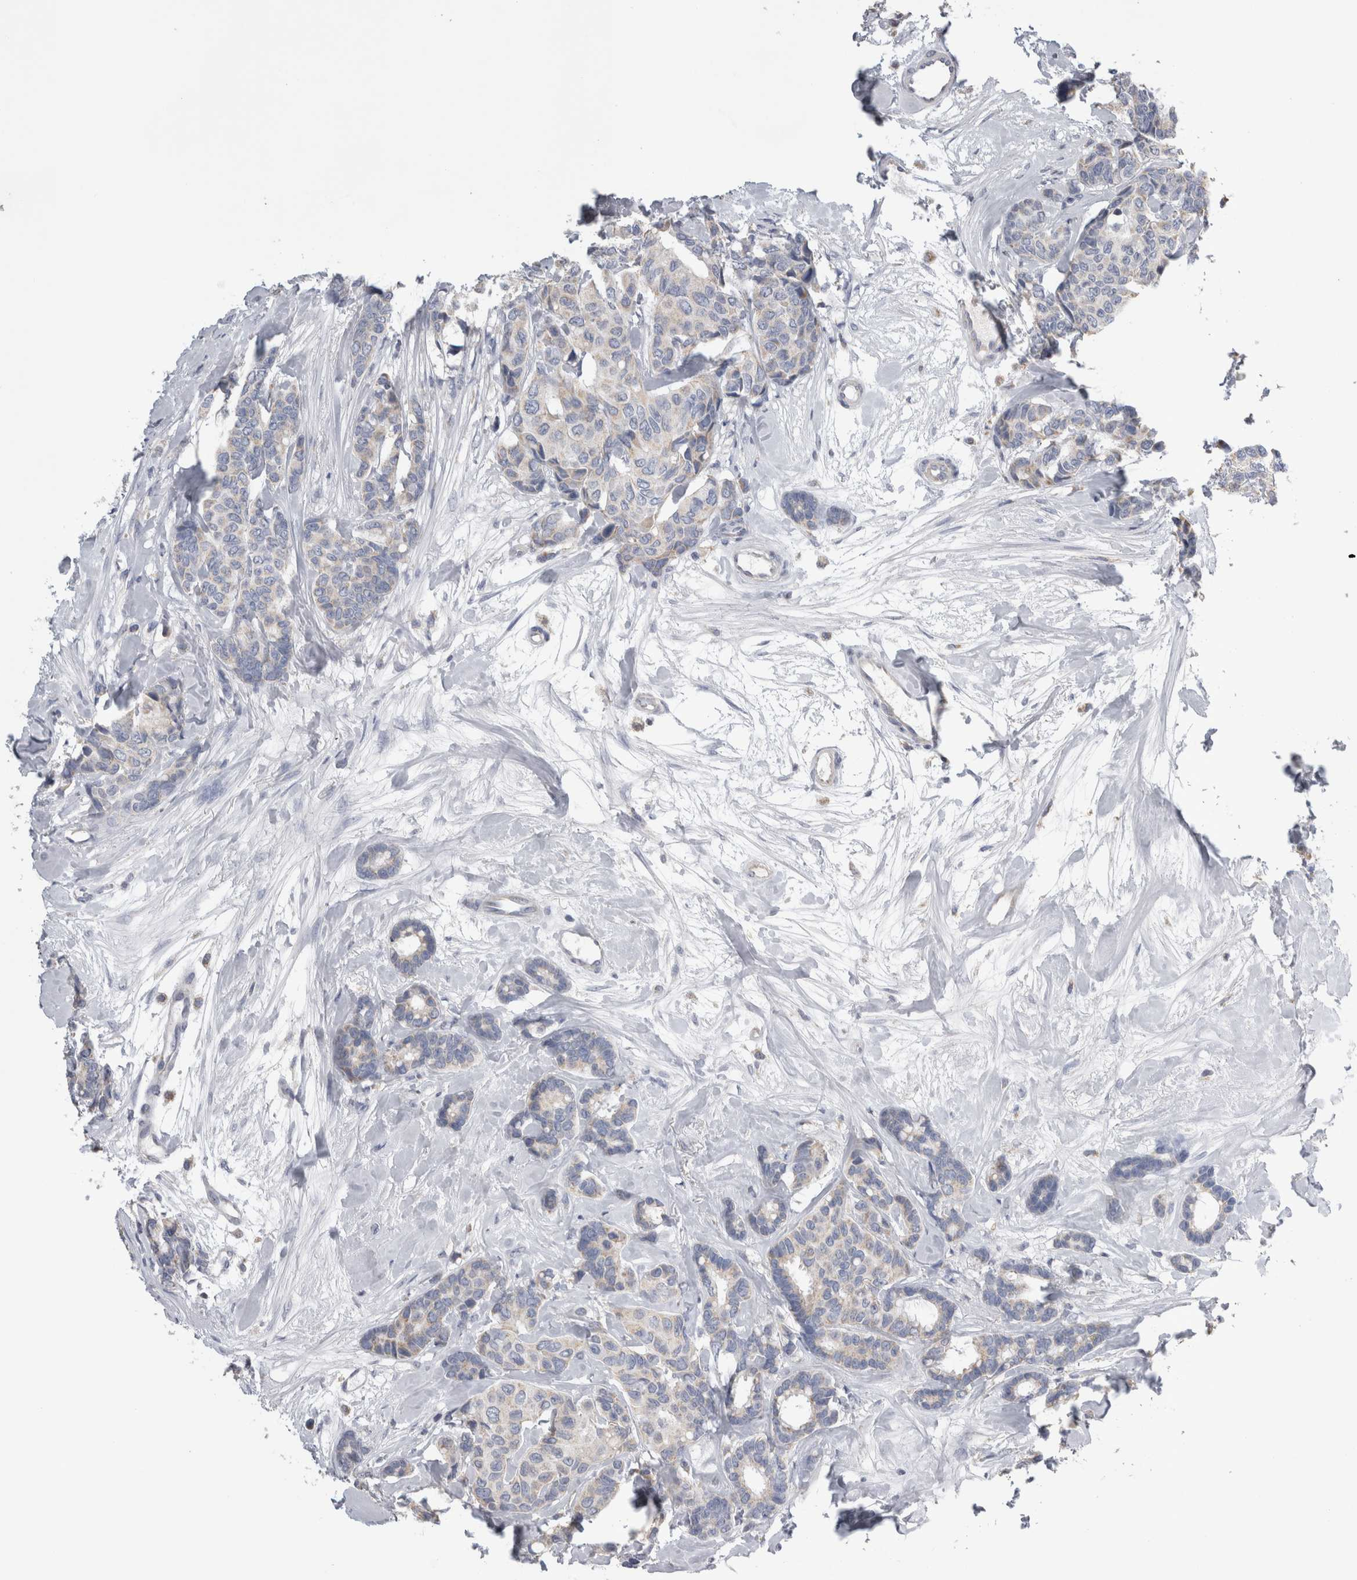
{"staining": {"intensity": "negative", "quantity": "none", "location": "none"}, "tissue": "breast cancer", "cell_type": "Tumor cells", "image_type": "cancer", "snomed": [{"axis": "morphology", "description": "Duct carcinoma"}, {"axis": "topography", "description": "Breast"}], "caption": "Micrograph shows no protein positivity in tumor cells of infiltrating ductal carcinoma (breast) tissue.", "gene": "DHRS4", "patient": {"sex": "female", "age": 87}}